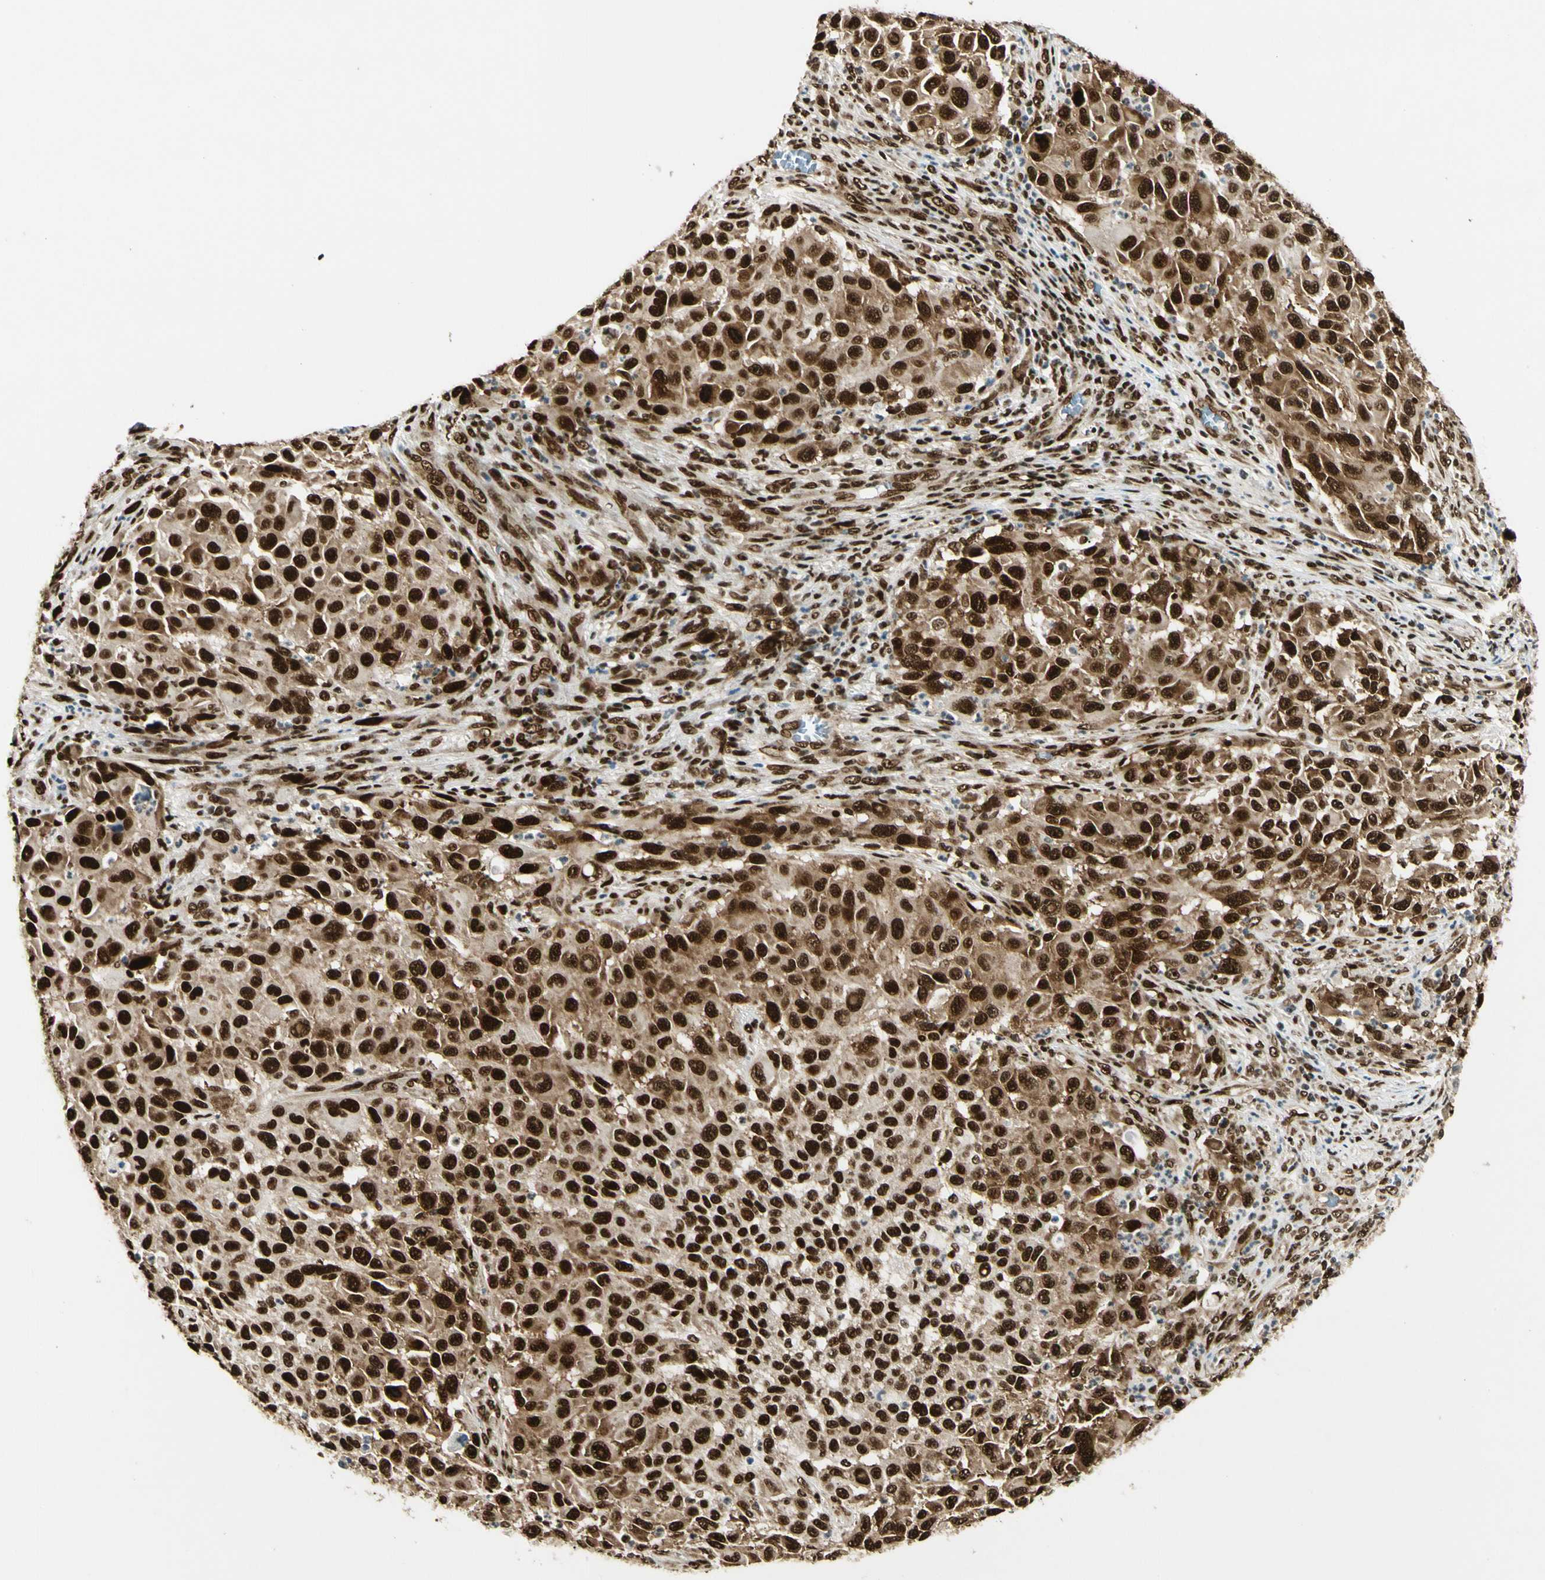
{"staining": {"intensity": "strong", "quantity": ">75%", "location": "cytoplasmic/membranous,nuclear"}, "tissue": "melanoma", "cell_type": "Tumor cells", "image_type": "cancer", "snomed": [{"axis": "morphology", "description": "Malignant melanoma, Metastatic site"}, {"axis": "topography", "description": "Lymph node"}], "caption": "The immunohistochemical stain labels strong cytoplasmic/membranous and nuclear expression in tumor cells of malignant melanoma (metastatic site) tissue. Using DAB (brown) and hematoxylin (blue) stains, captured at high magnification using brightfield microscopy.", "gene": "FUS", "patient": {"sex": "male", "age": 61}}